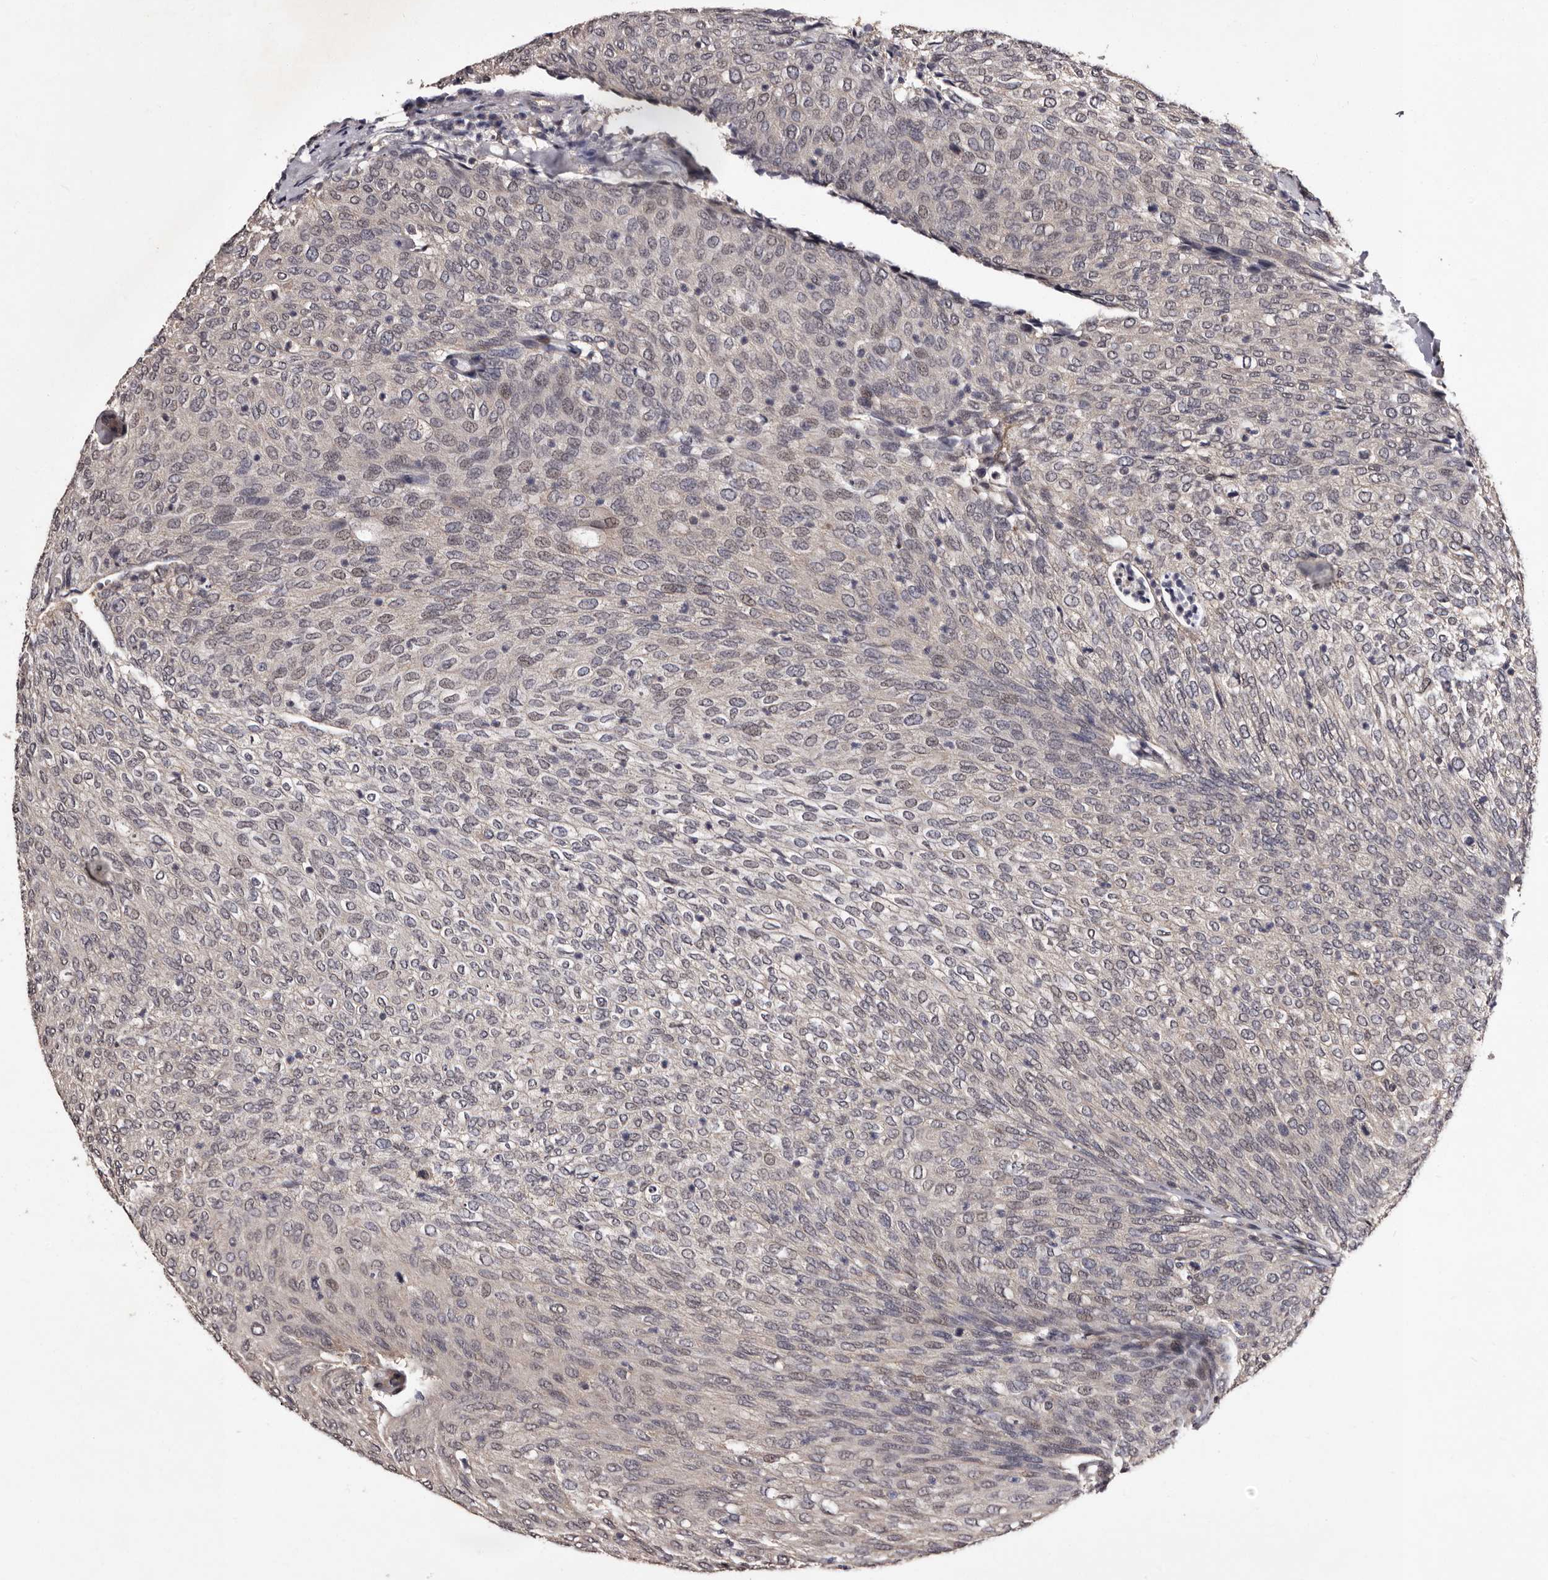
{"staining": {"intensity": "negative", "quantity": "none", "location": "none"}, "tissue": "urothelial cancer", "cell_type": "Tumor cells", "image_type": "cancer", "snomed": [{"axis": "morphology", "description": "Urothelial carcinoma, Low grade"}, {"axis": "topography", "description": "Urinary bladder"}], "caption": "Tumor cells show no significant positivity in urothelial cancer.", "gene": "MKRN3", "patient": {"sex": "female", "age": 79}}